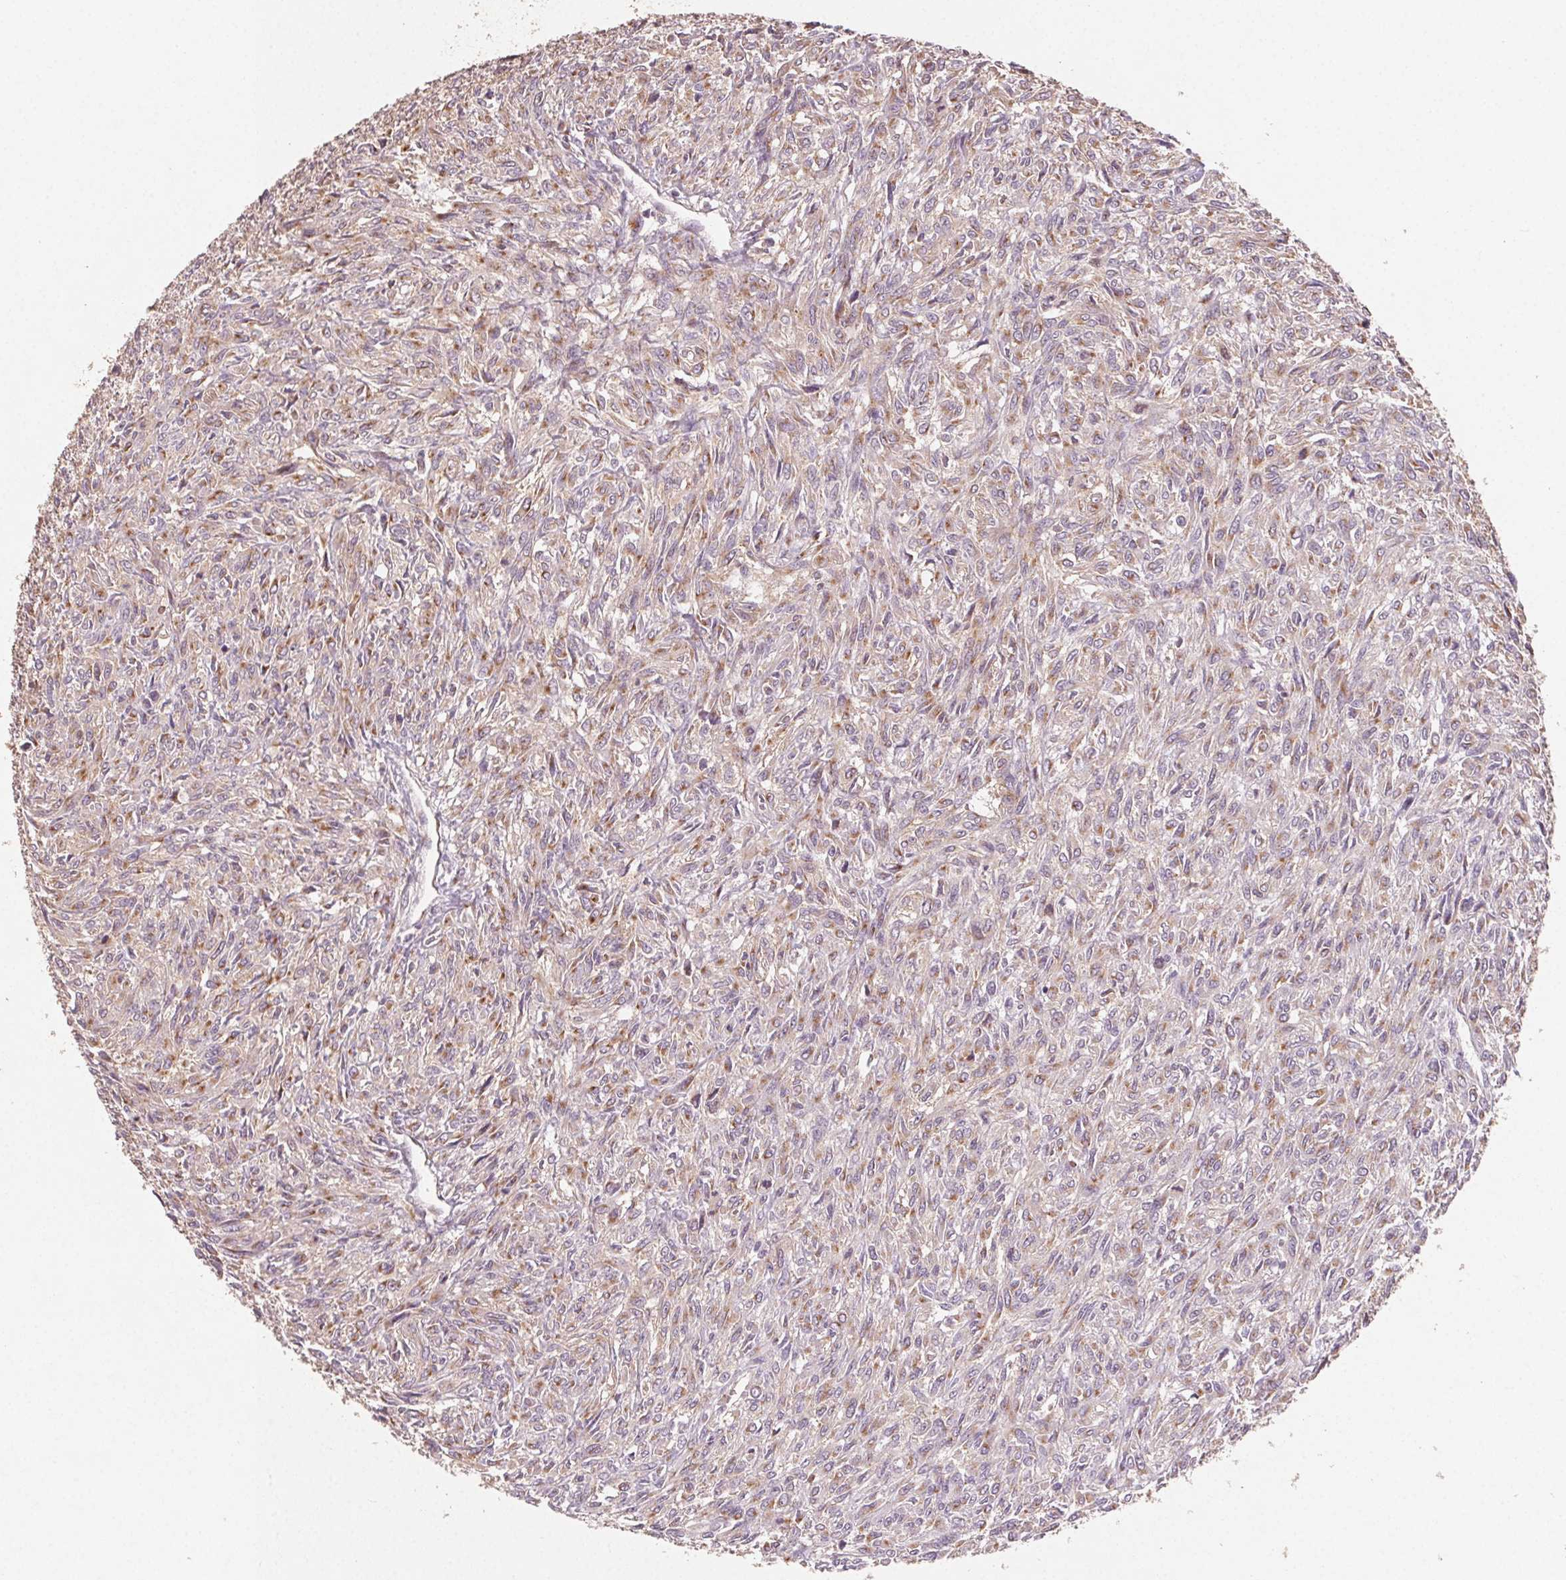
{"staining": {"intensity": "moderate", "quantity": "25%-75%", "location": "cytoplasmic/membranous"}, "tissue": "renal cancer", "cell_type": "Tumor cells", "image_type": "cancer", "snomed": [{"axis": "morphology", "description": "Adenocarcinoma, NOS"}, {"axis": "topography", "description": "Kidney"}], "caption": "The photomicrograph exhibits a brown stain indicating the presence of a protein in the cytoplasmic/membranous of tumor cells in renal adenocarcinoma.", "gene": "AP1S1", "patient": {"sex": "male", "age": 58}}